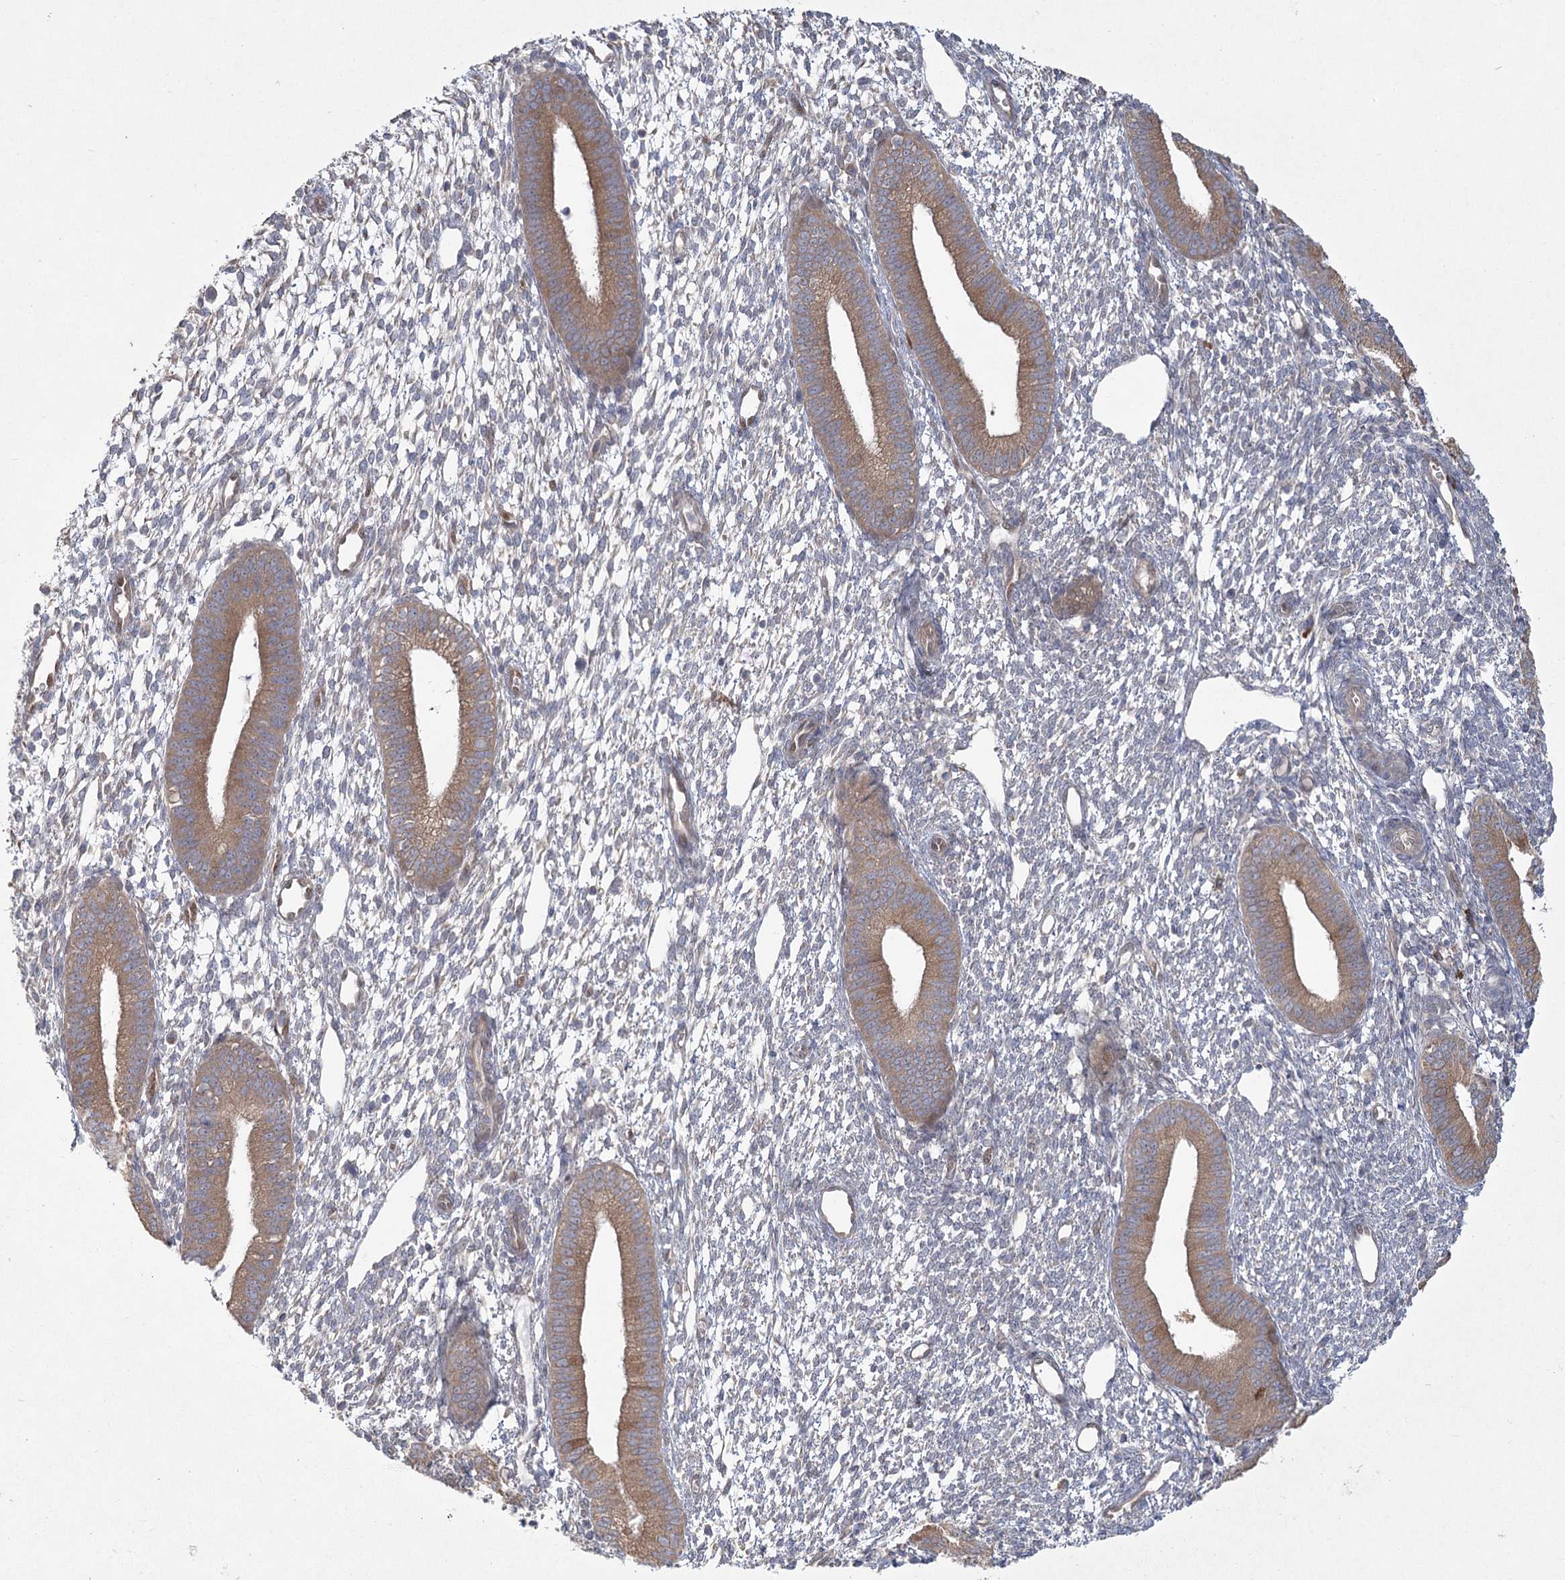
{"staining": {"intensity": "negative", "quantity": "none", "location": "none"}, "tissue": "endometrium", "cell_type": "Cells in endometrial stroma", "image_type": "normal", "snomed": [{"axis": "morphology", "description": "Normal tissue, NOS"}, {"axis": "topography", "description": "Endometrium"}], "caption": "DAB immunohistochemical staining of benign human endometrium displays no significant staining in cells in endometrial stroma.", "gene": "CAMTA1", "patient": {"sex": "female", "age": 46}}